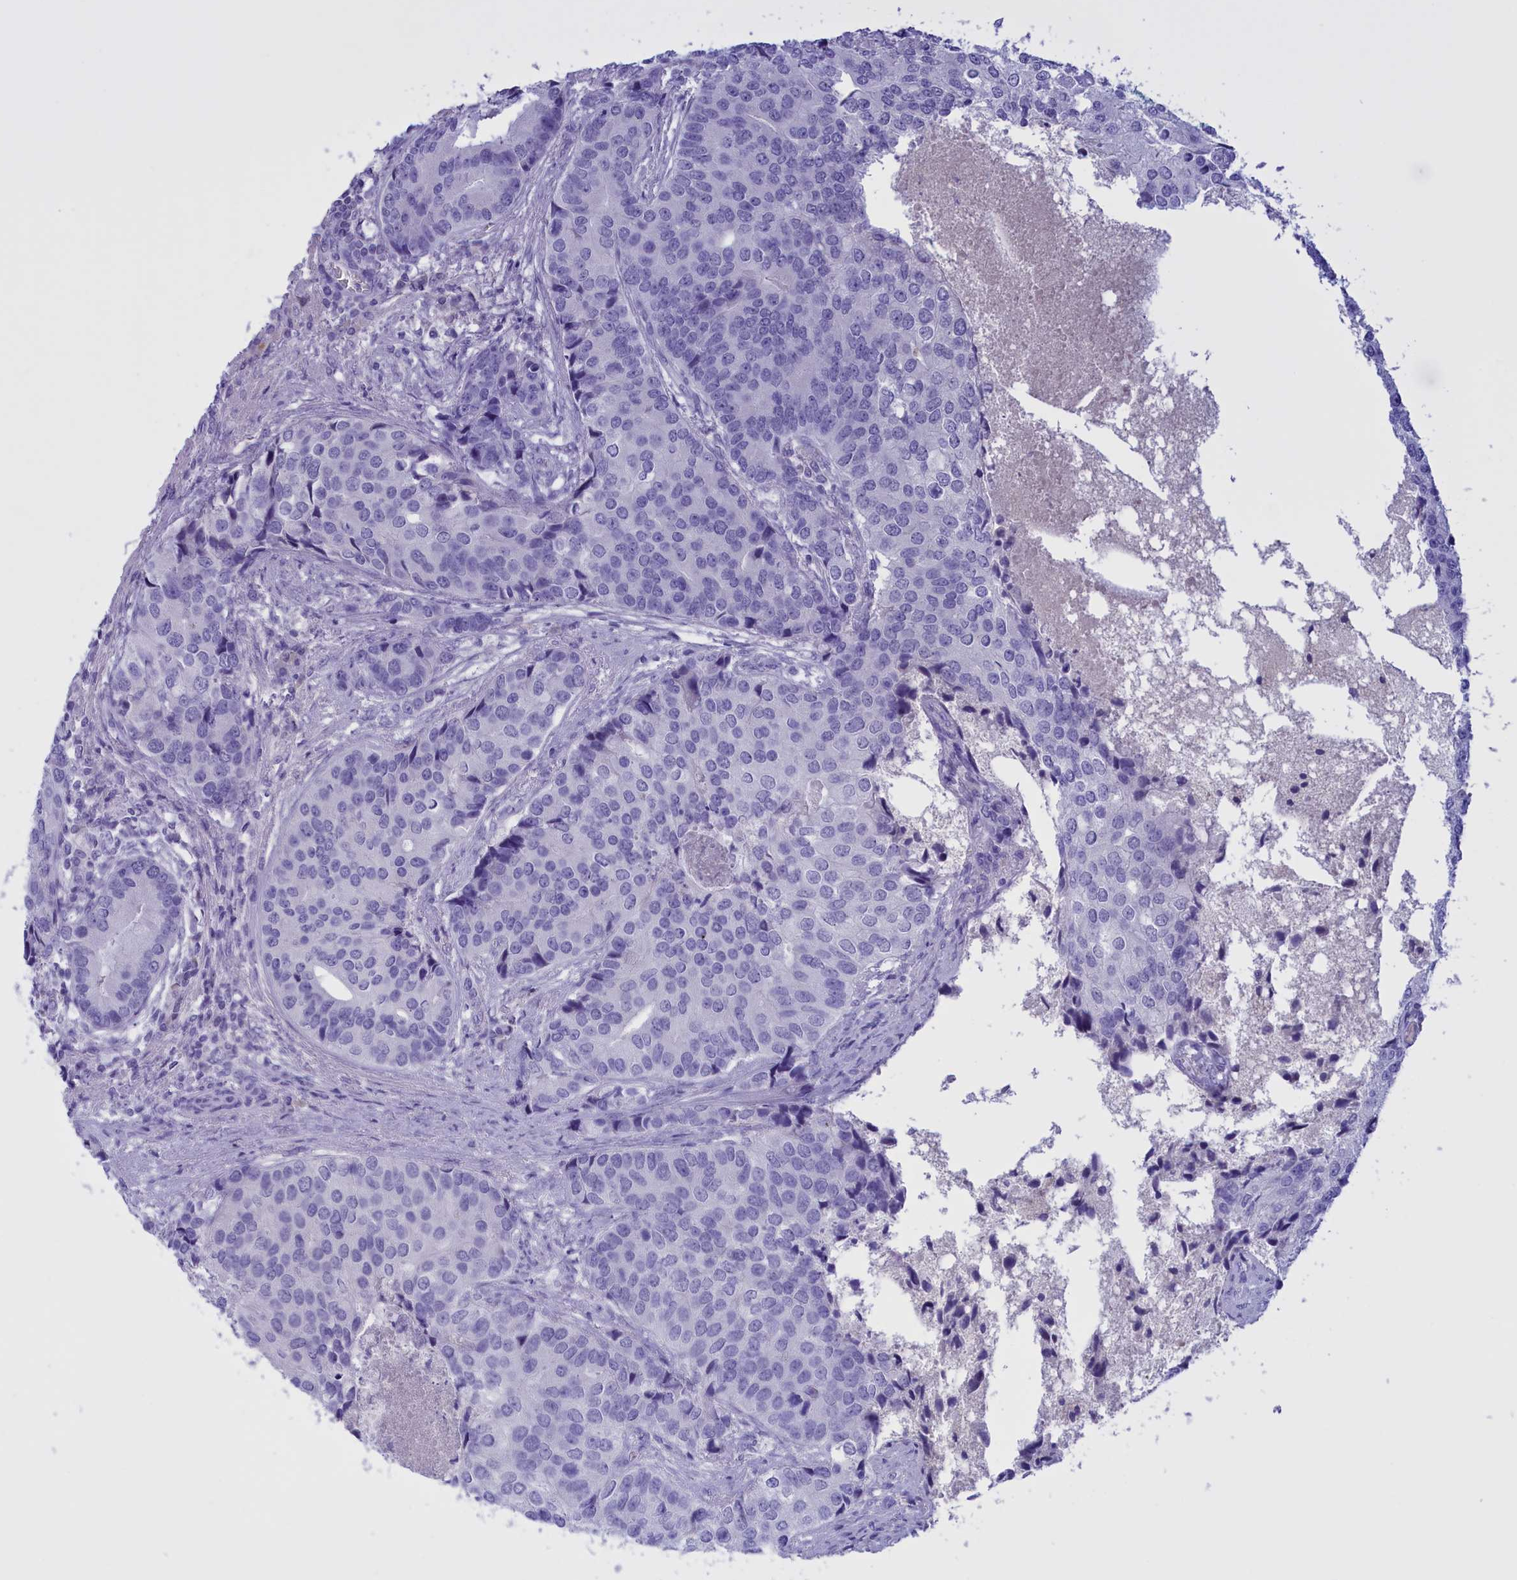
{"staining": {"intensity": "negative", "quantity": "none", "location": "none"}, "tissue": "prostate cancer", "cell_type": "Tumor cells", "image_type": "cancer", "snomed": [{"axis": "morphology", "description": "Adenocarcinoma, High grade"}, {"axis": "topography", "description": "Prostate"}], "caption": "Immunohistochemical staining of human prostate high-grade adenocarcinoma exhibits no significant positivity in tumor cells.", "gene": "PROK2", "patient": {"sex": "male", "age": 62}}